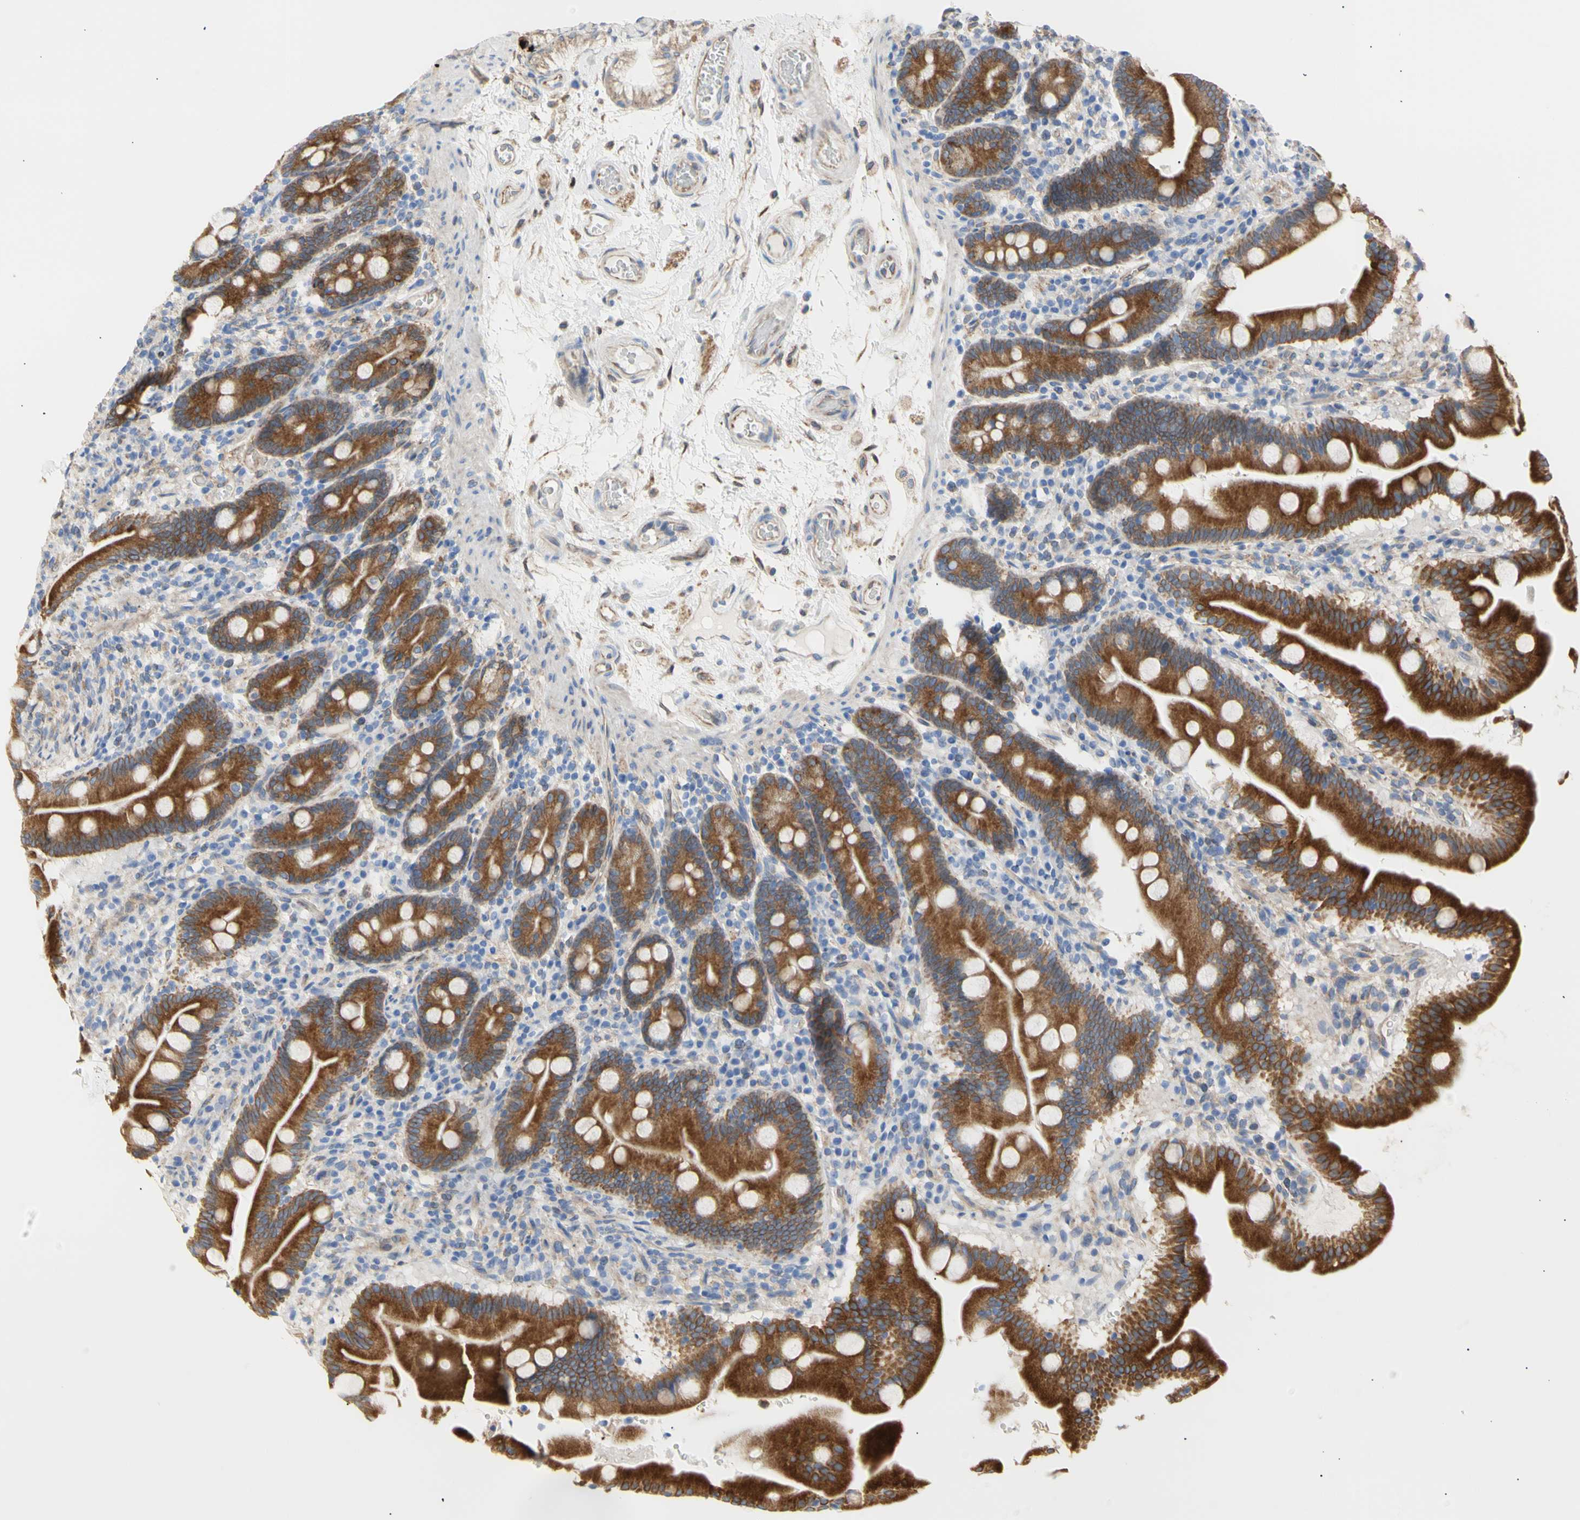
{"staining": {"intensity": "strong", "quantity": ">75%", "location": "cytoplasmic/membranous"}, "tissue": "duodenum", "cell_type": "Glandular cells", "image_type": "normal", "snomed": [{"axis": "morphology", "description": "Normal tissue, NOS"}, {"axis": "topography", "description": "Duodenum"}], "caption": "The image shows a brown stain indicating the presence of a protein in the cytoplasmic/membranous of glandular cells in duodenum. (DAB (3,3'-diaminobenzidine) IHC, brown staining for protein, blue staining for nuclei).", "gene": "ERLIN1", "patient": {"sex": "male", "age": 54}}